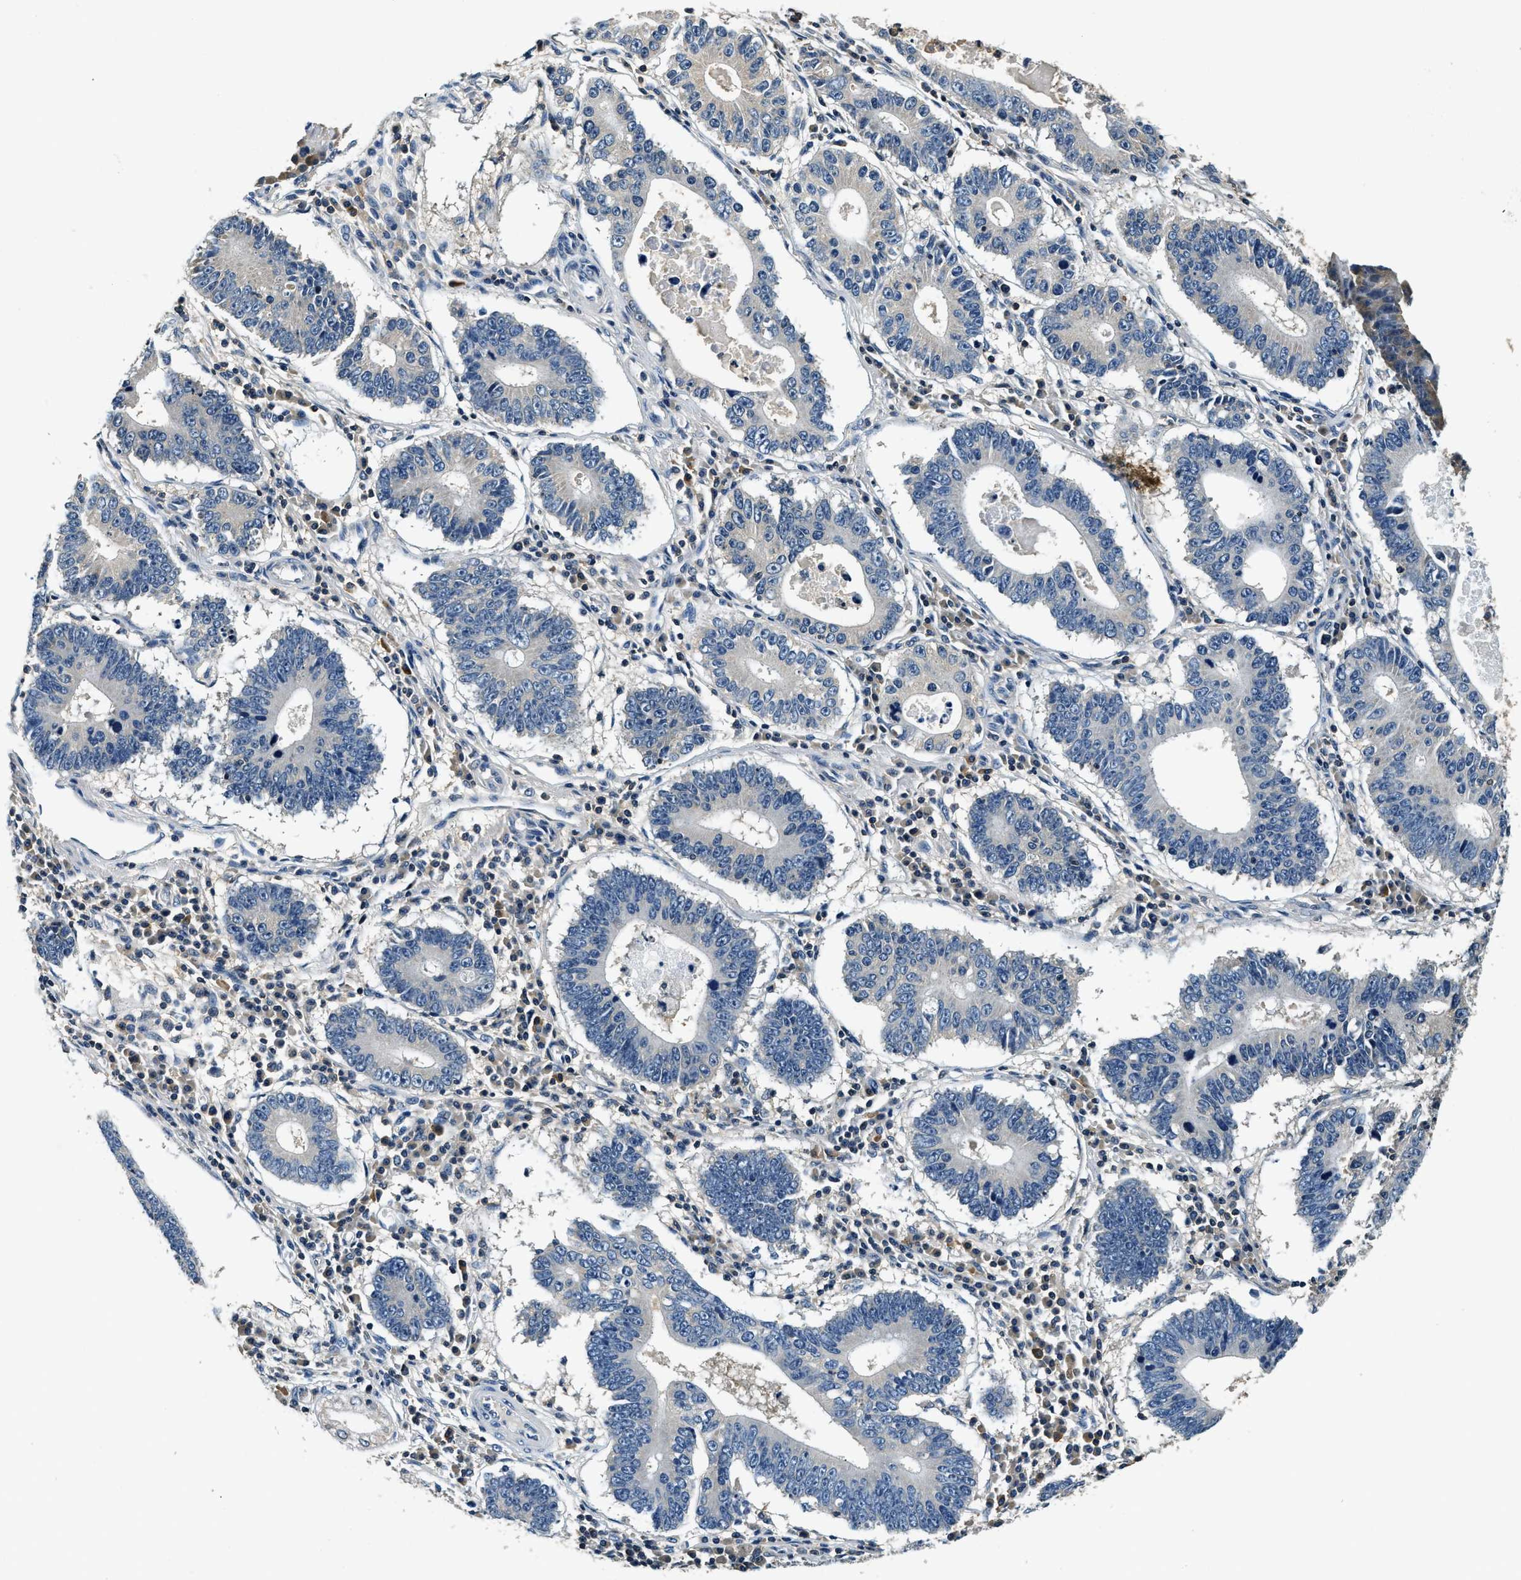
{"staining": {"intensity": "negative", "quantity": "none", "location": "none"}, "tissue": "stomach cancer", "cell_type": "Tumor cells", "image_type": "cancer", "snomed": [{"axis": "morphology", "description": "Adenocarcinoma, NOS"}, {"axis": "topography", "description": "Stomach"}], "caption": "The micrograph exhibits no significant expression in tumor cells of stomach cancer (adenocarcinoma).", "gene": "RESF1", "patient": {"sex": "male", "age": 59}}